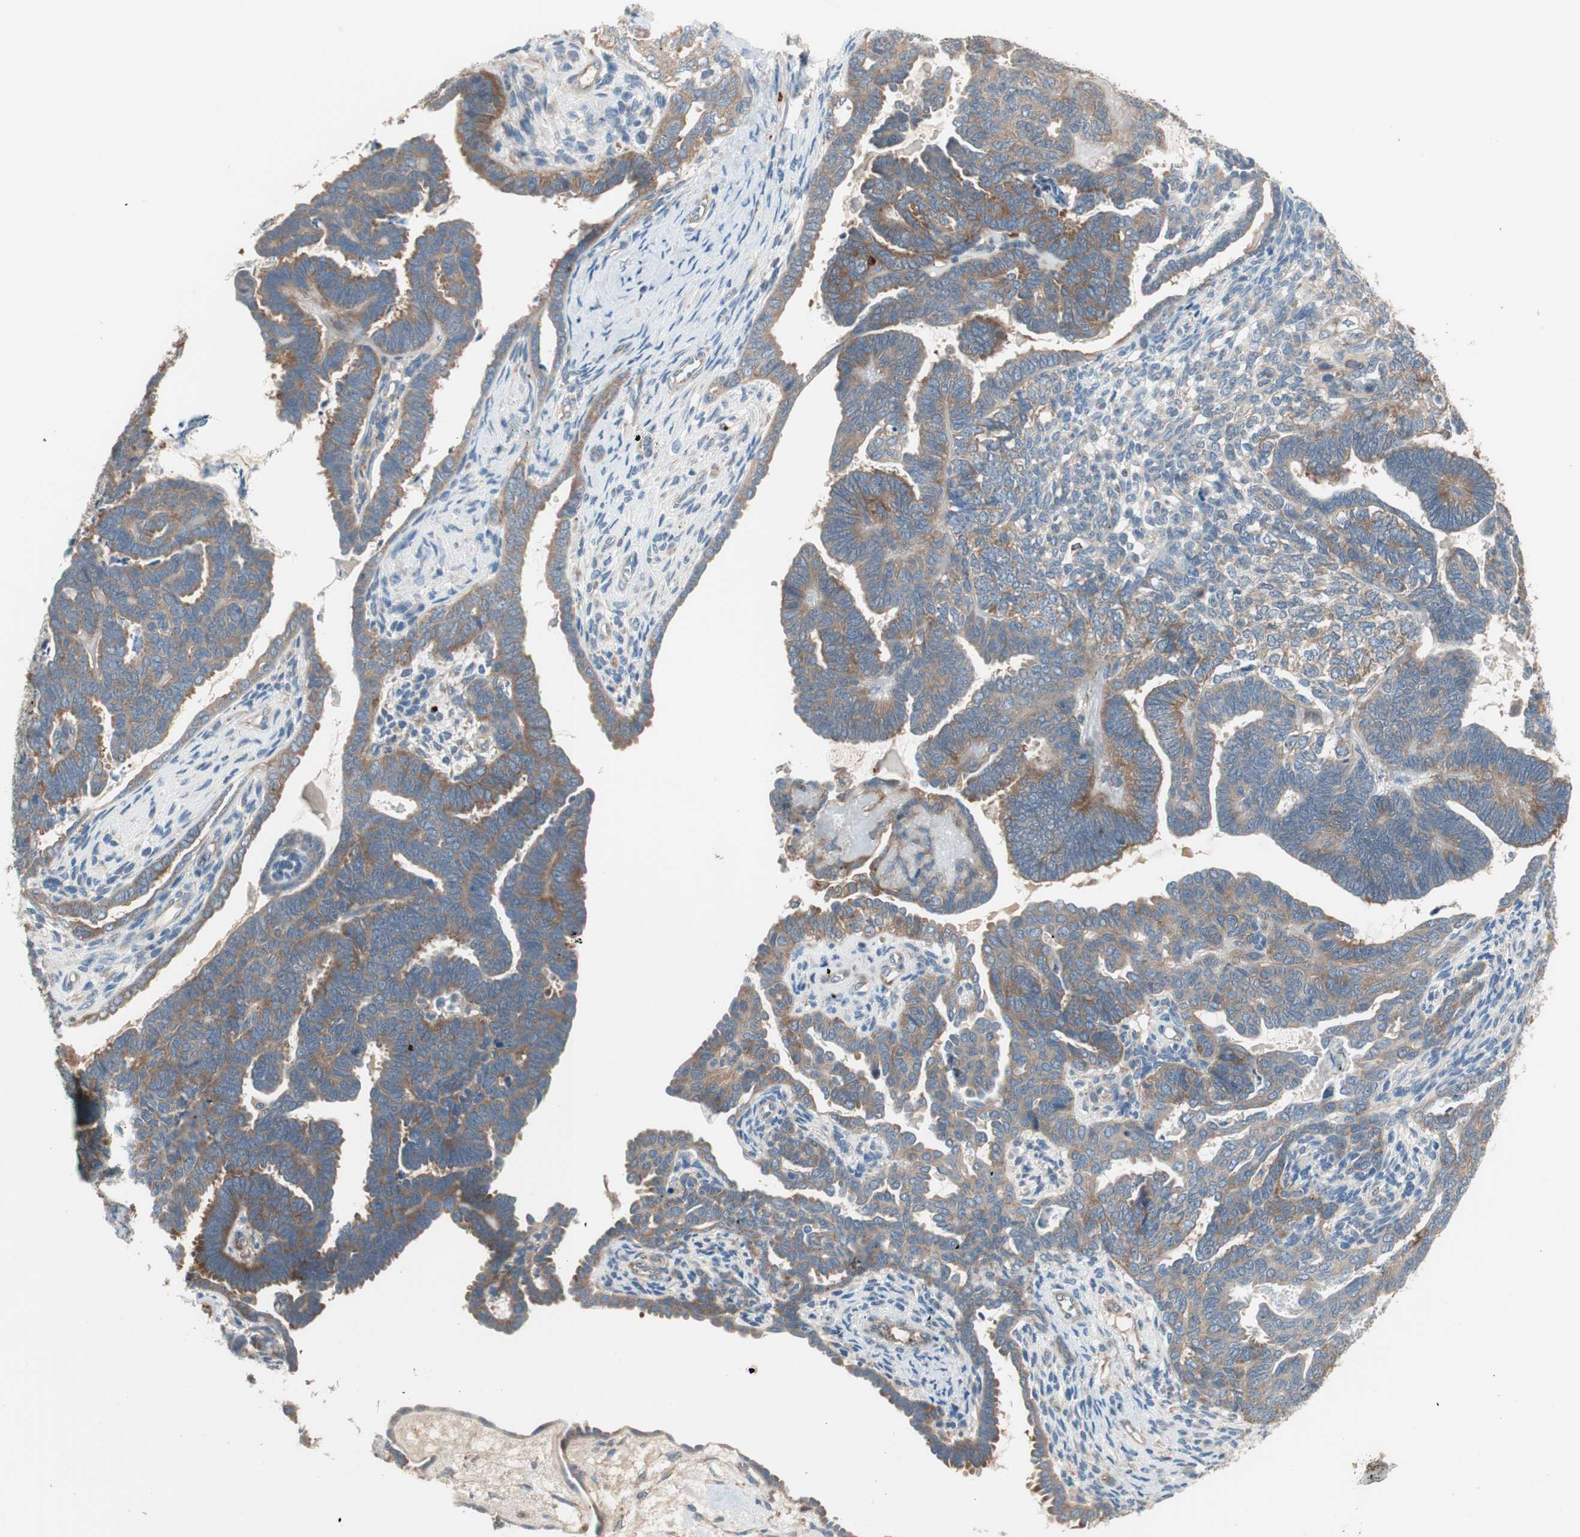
{"staining": {"intensity": "moderate", "quantity": ">75%", "location": "cytoplasmic/membranous"}, "tissue": "endometrial cancer", "cell_type": "Tumor cells", "image_type": "cancer", "snomed": [{"axis": "morphology", "description": "Neoplasm, malignant, NOS"}, {"axis": "topography", "description": "Endometrium"}], "caption": "The photomicrograph exhibits a brown stain indicating the presence of a protein in the cytoplasmic/membranous of tumor cells in endometrial cancer (neoplasm (malignant)).", "gene": "RPL23", "patient": {"sex": "female", "age": 74}}